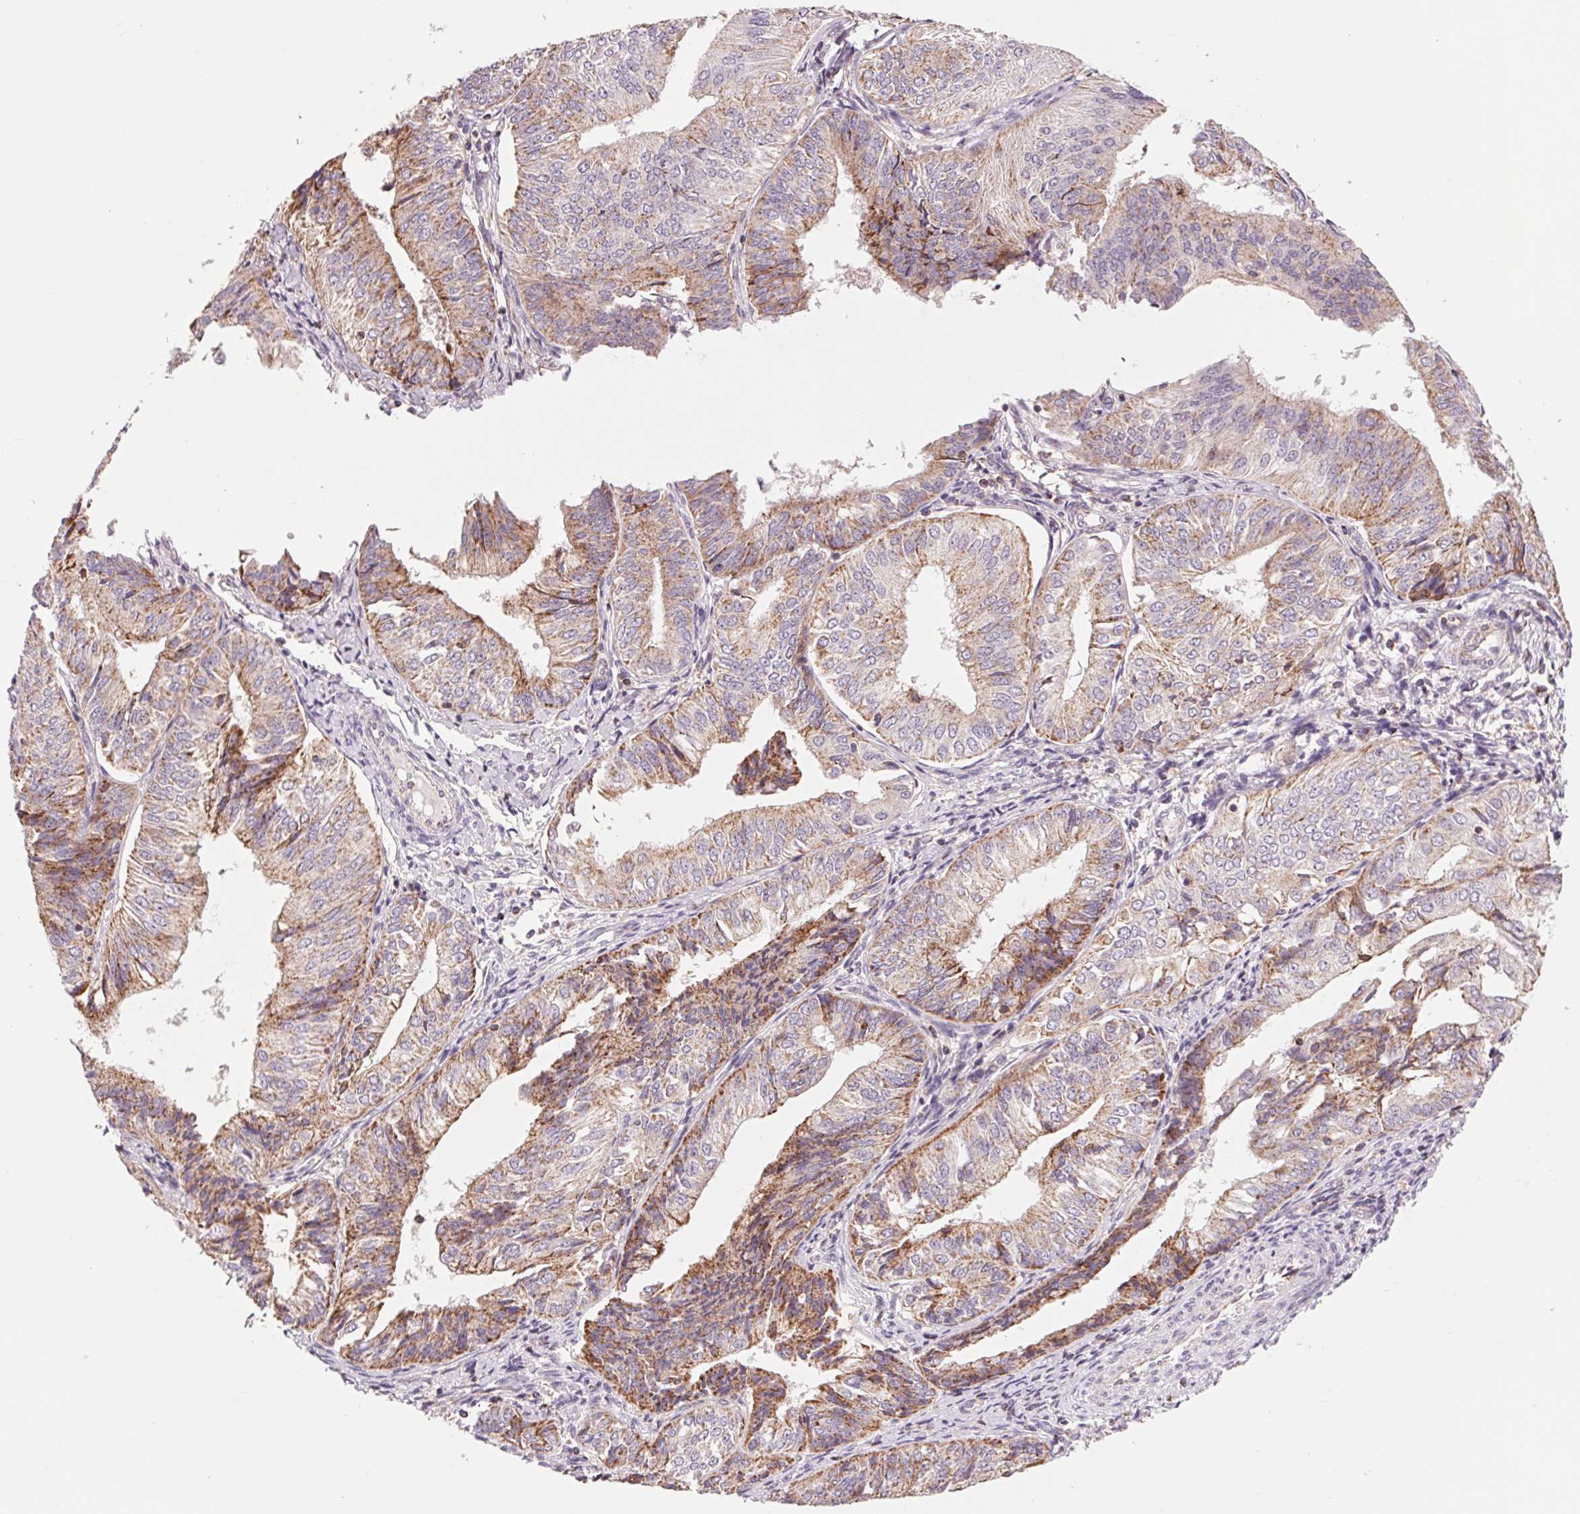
{"staining": {"intensity": "moderate", "quantity": ">75%", "location": "cytoplasmic/membranous"}, "tissue": "endometrial cancer", "cell_type": "Tumor cells", "image_type": "cancer", "snomed": [{"axis": "morphology", "description": "Adenocarcinoma, NOS"}, {"axis": "topography", "description": "Endometrium"}], "caption": "Endometrial cancer tissue shows moderate cytoplasmic/membranous expression in approximately >75% of tumor cells", "gene": "COX6A1", "patient": {"sex": "female", "age": 58}}